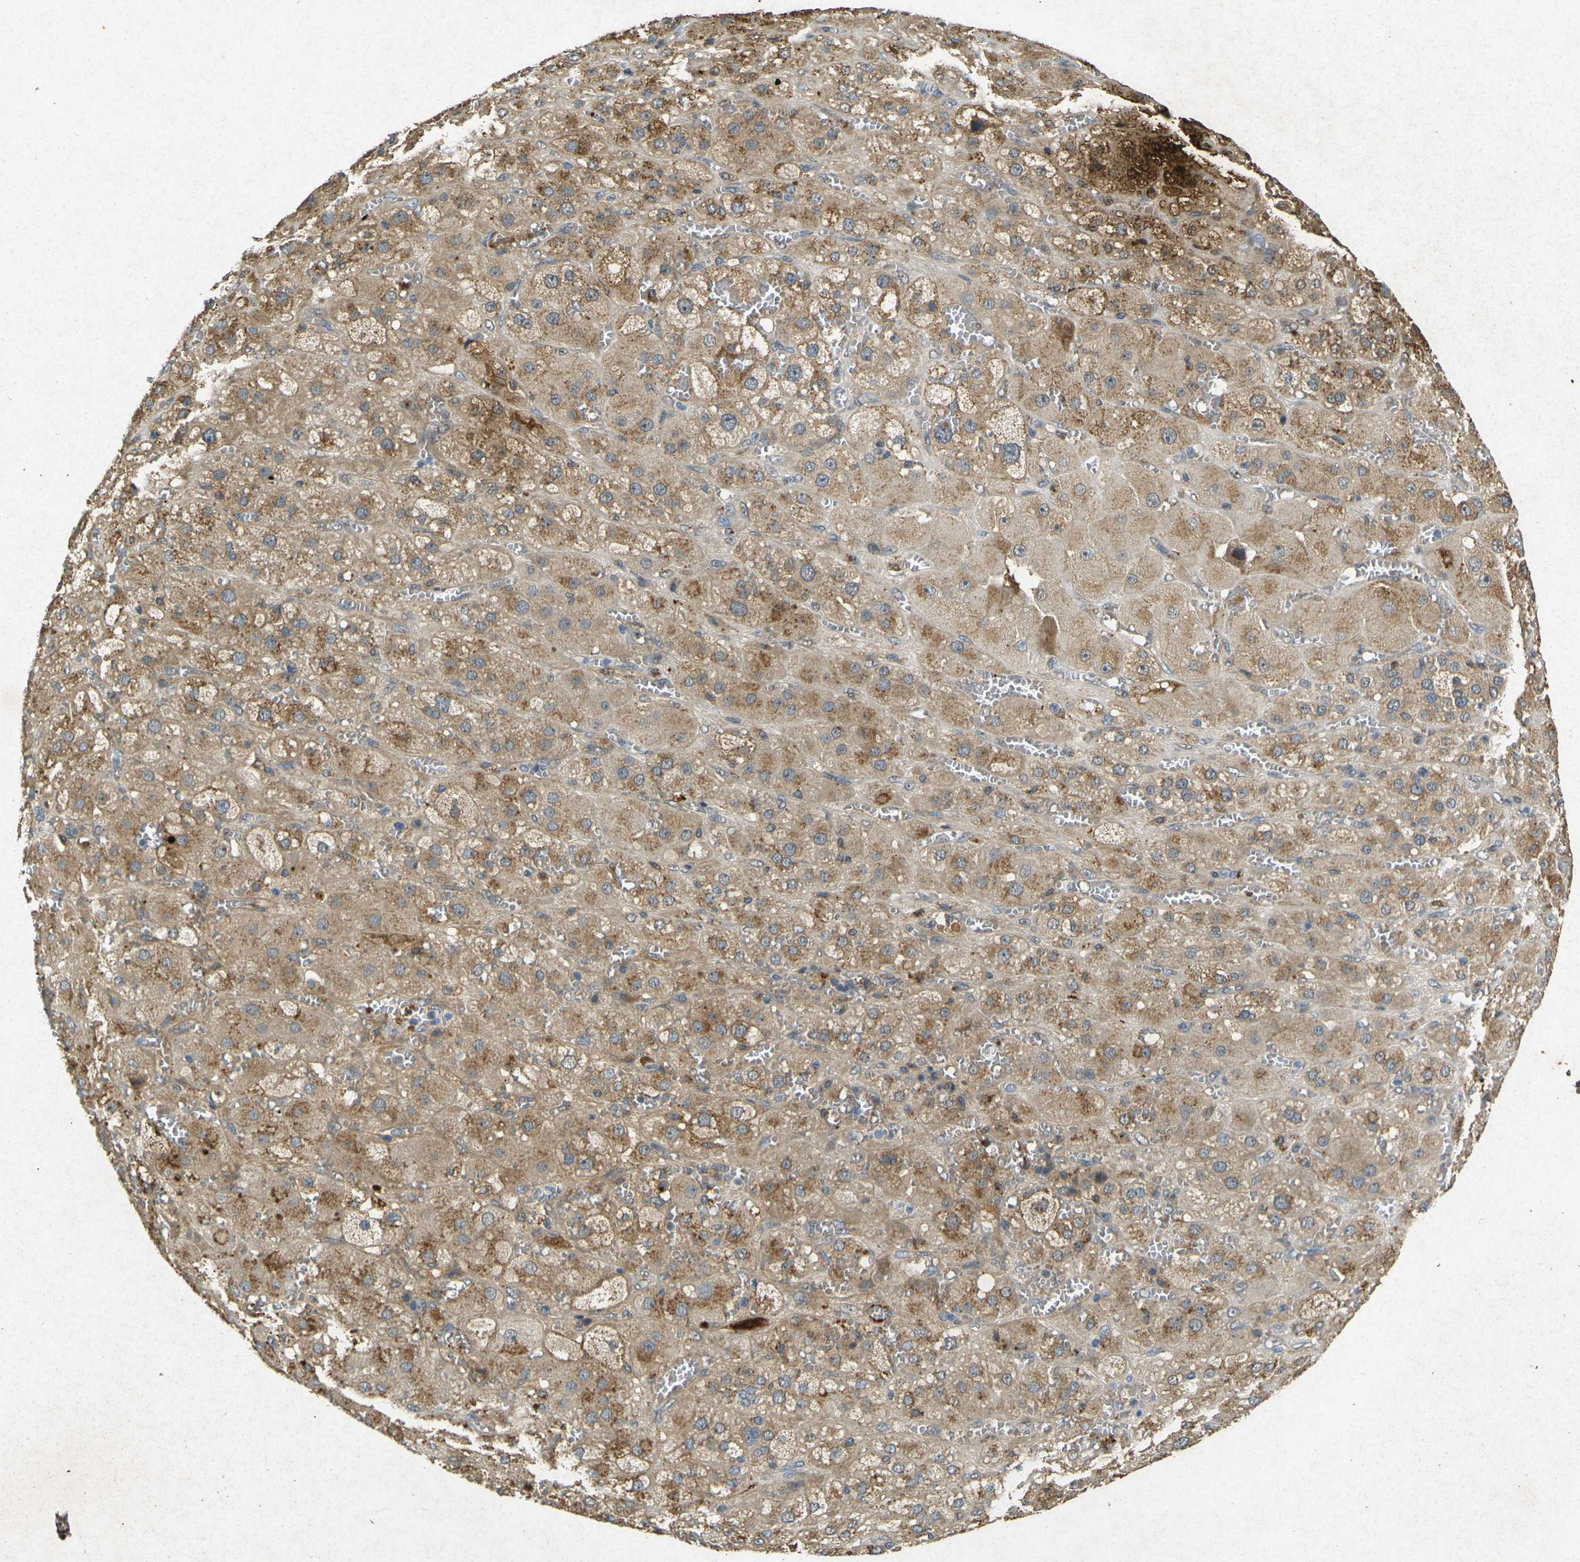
{"staining": {"intensity": "moderate", "quantity": ">75%", "location": "cytoplasmic/membranous"}, "tissue": "adrenal gland", "cell_type": "Glandular cells", "image_type": "normal", "snomed": [{"axis": "morphology", "description": "Normal tissue, NOS"}, {"axis": "topography", "description": "Adrenal gland"}], "caption": "Immunohistochemical staining of unremarkable adrenal gland exhibits >75% levels of moderate cytoplasmic/membranous protein positivity in about >75% of glandular cells.", "gene": "RGMA", "patient": {"sex": "female", "age": 47}}